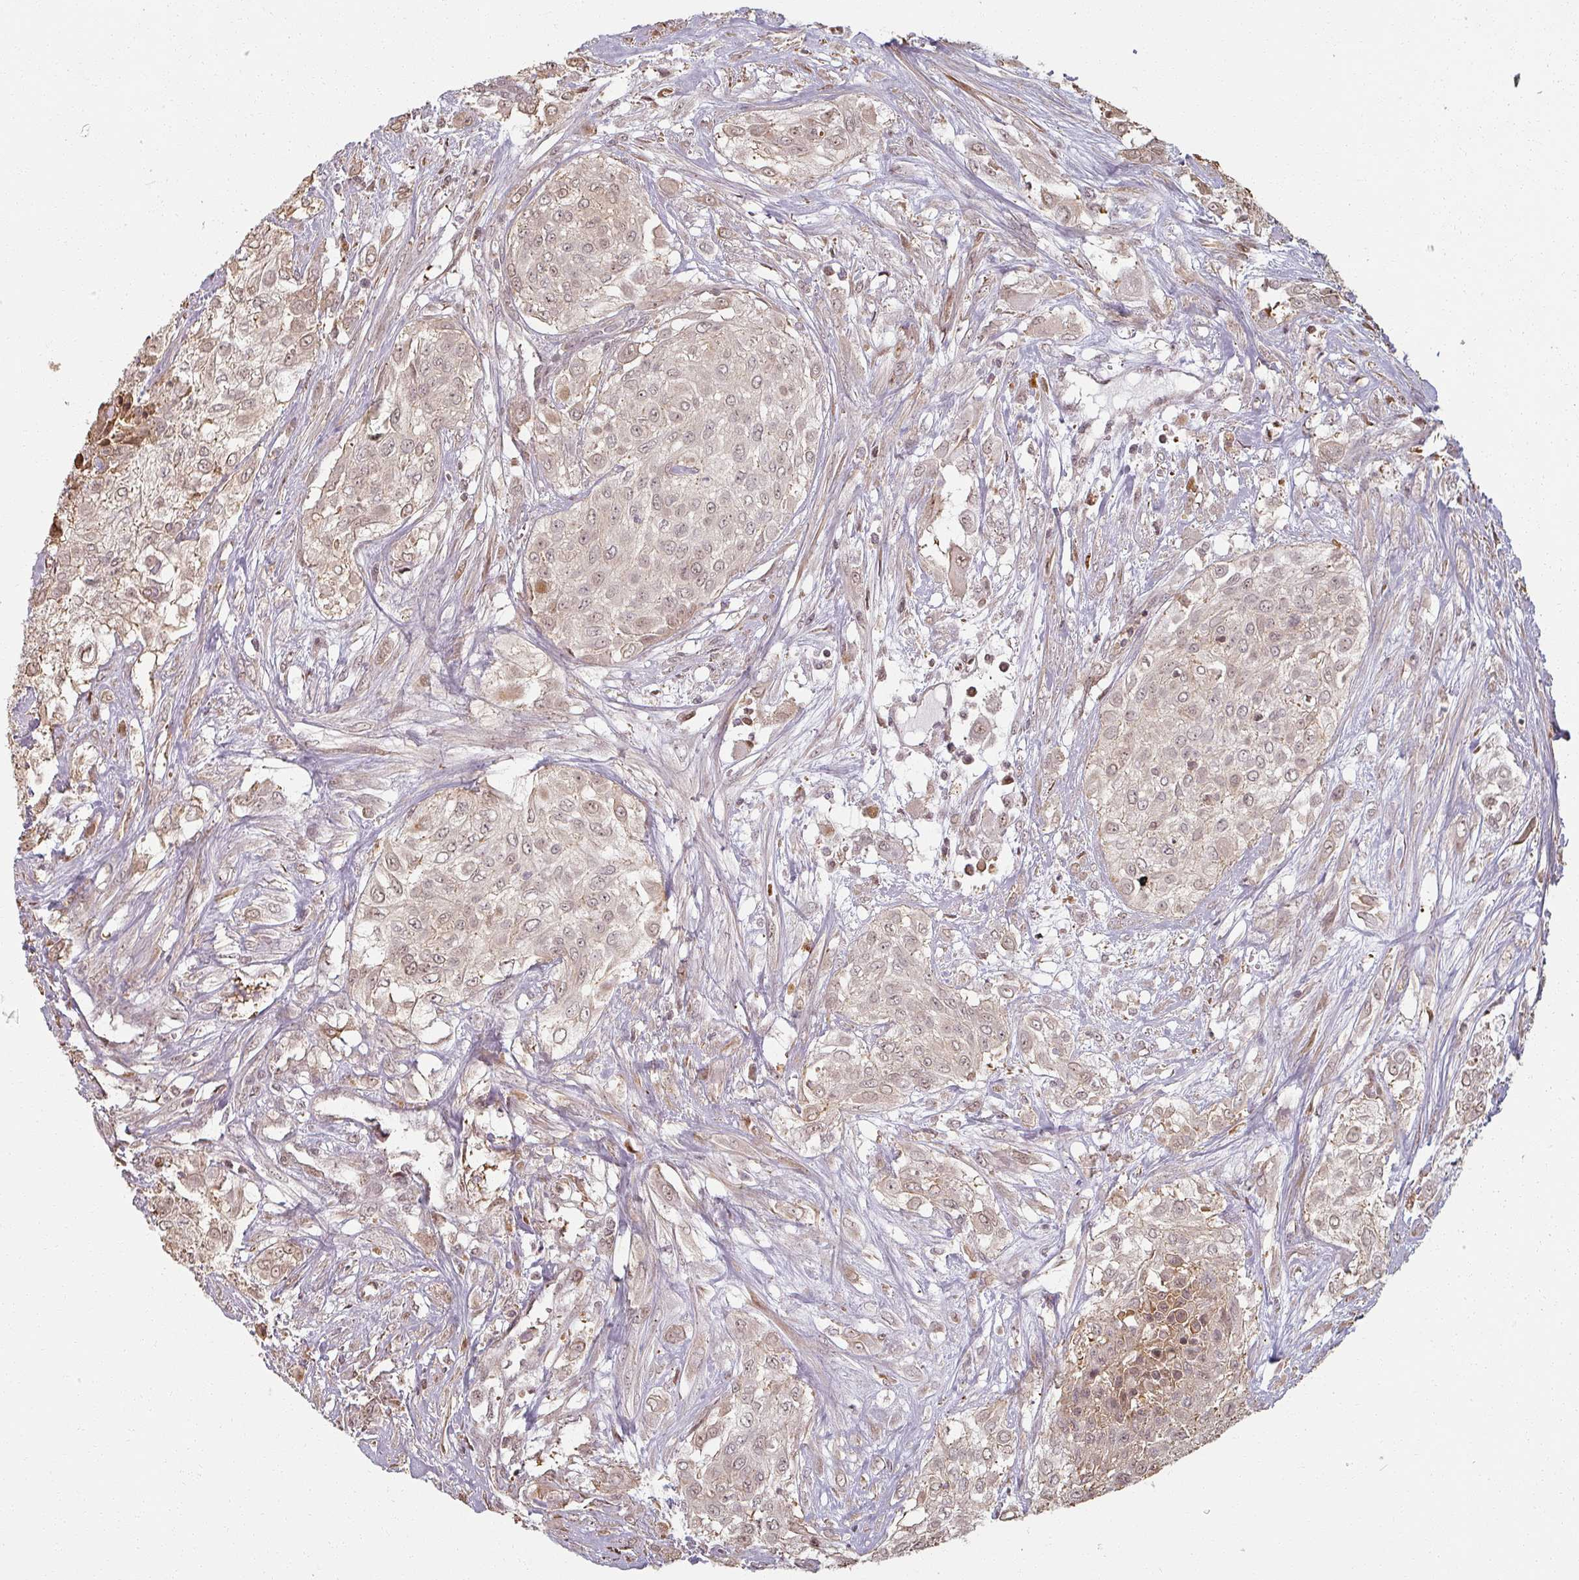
{"staining": {"intensity": "weak", "quantity": "25%-75%", "location": "cytoplasmic/membranous"}, "tissue": "urothelial cancer", "cell_type": "Tumor cells", "image_type": "cancer", "snomed": [{"axis": "morphology", "description": "Urothelial carcinoma, High grade"}, {"axis": "topography", "description": "Urinary bladder"}], "caption": "Human high-grade urothelial carcinoma stained for a protein (brown) reveals weak cytoplasmic/membranous positive staining in about 25%-75% of tumor cells.", "gene": "MED19", "patient": {"sex": "male", "age": 67}}